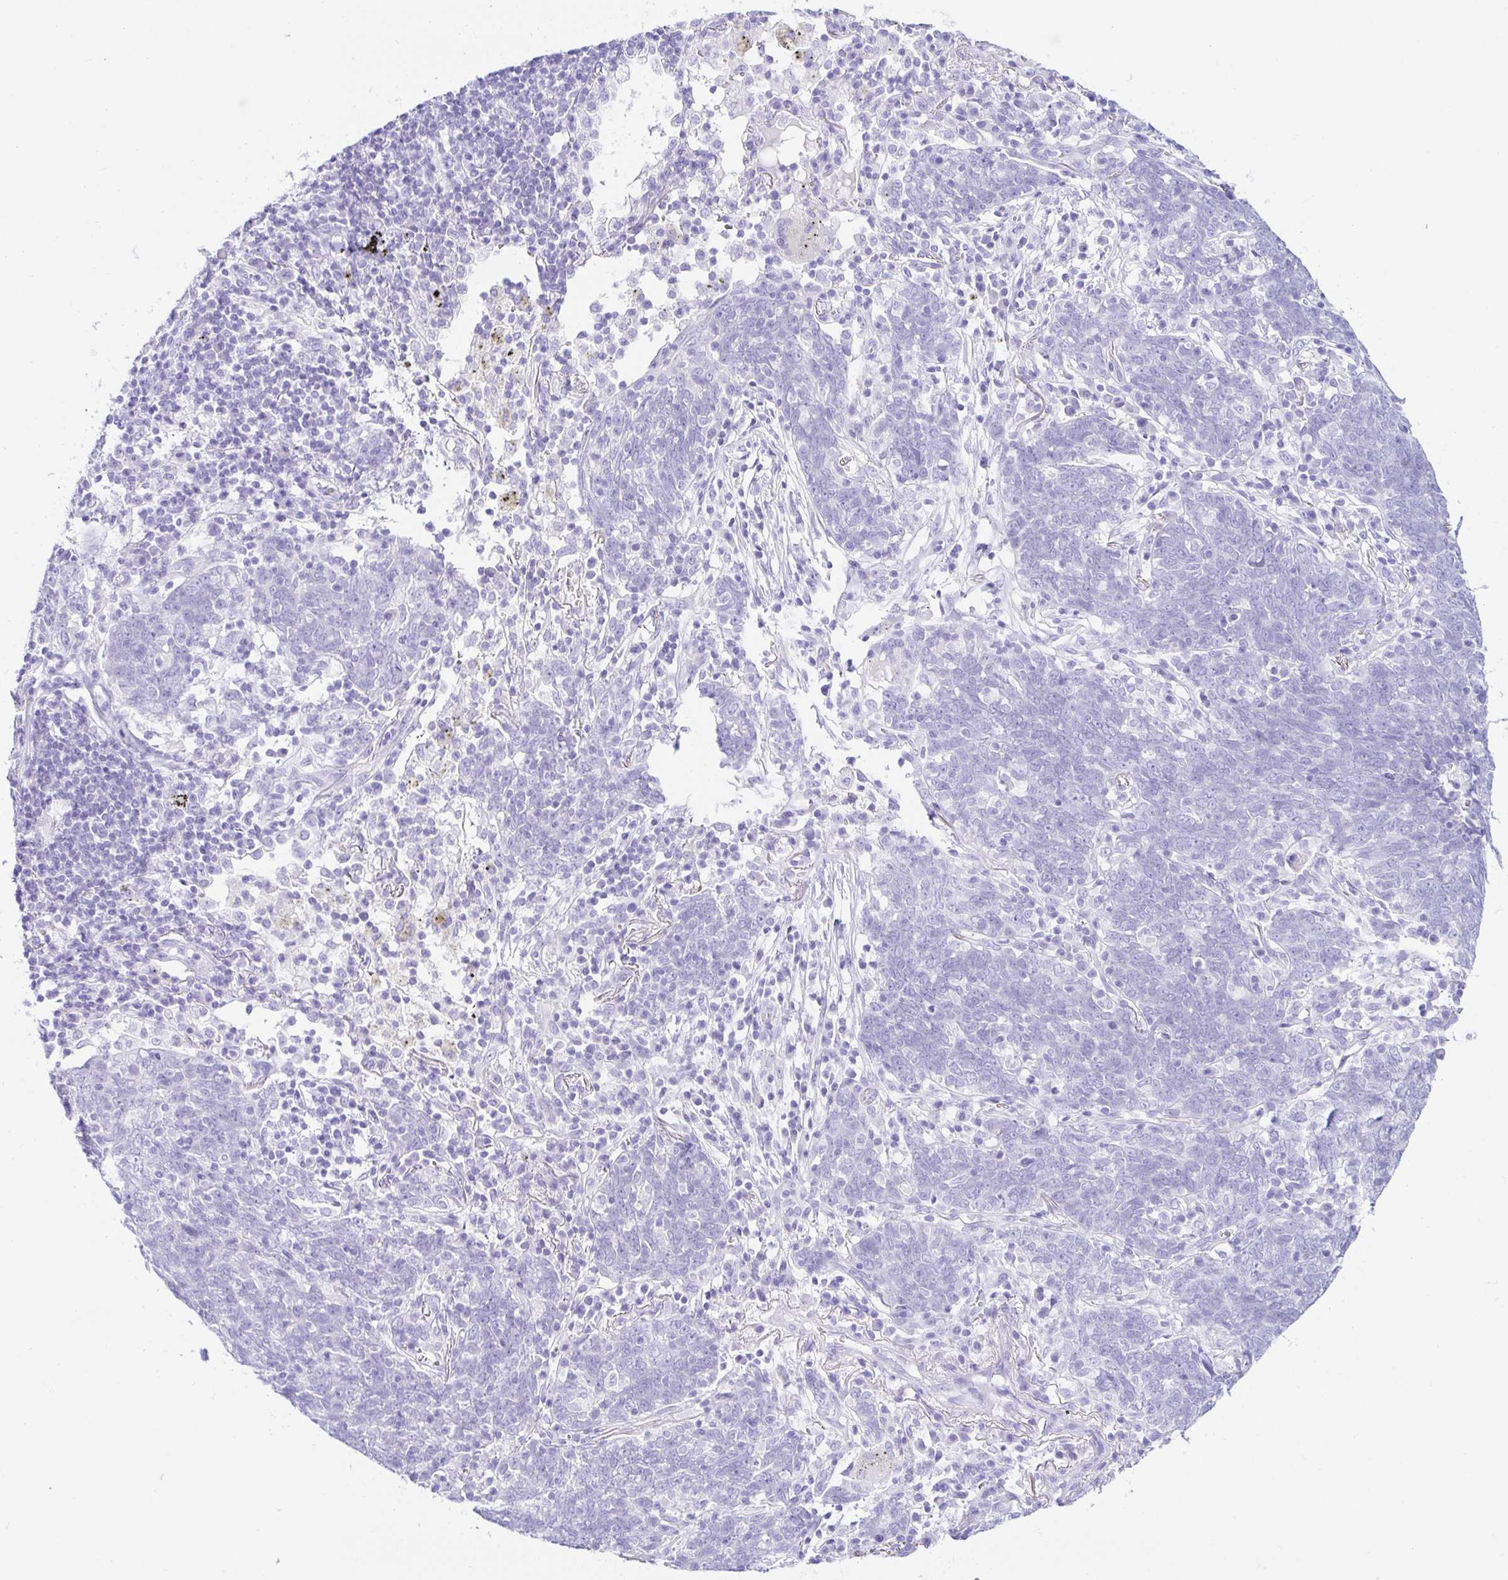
{"staining": {"intensity": "negative", "quantity": "none", "location": "none"}, "tissue": "lung cancer", "cell_type": "Tumor cells", "image_type": "cancer", "snomed": [{"axis": "morphology", "description": "Squamous cell carcinoma, NOS"}, {"axis": "topography", "description": "Lung"}], "caption": "Immunohistochemistry histopathology image of lung cancer stained for a protein (brown), which demonstrates no expression in tumor cells. (Immunohistochemistry, brightfield microscopy, high magnification).", "gene": "PAX8", "patient": {"sex": "female", "age": 72}}